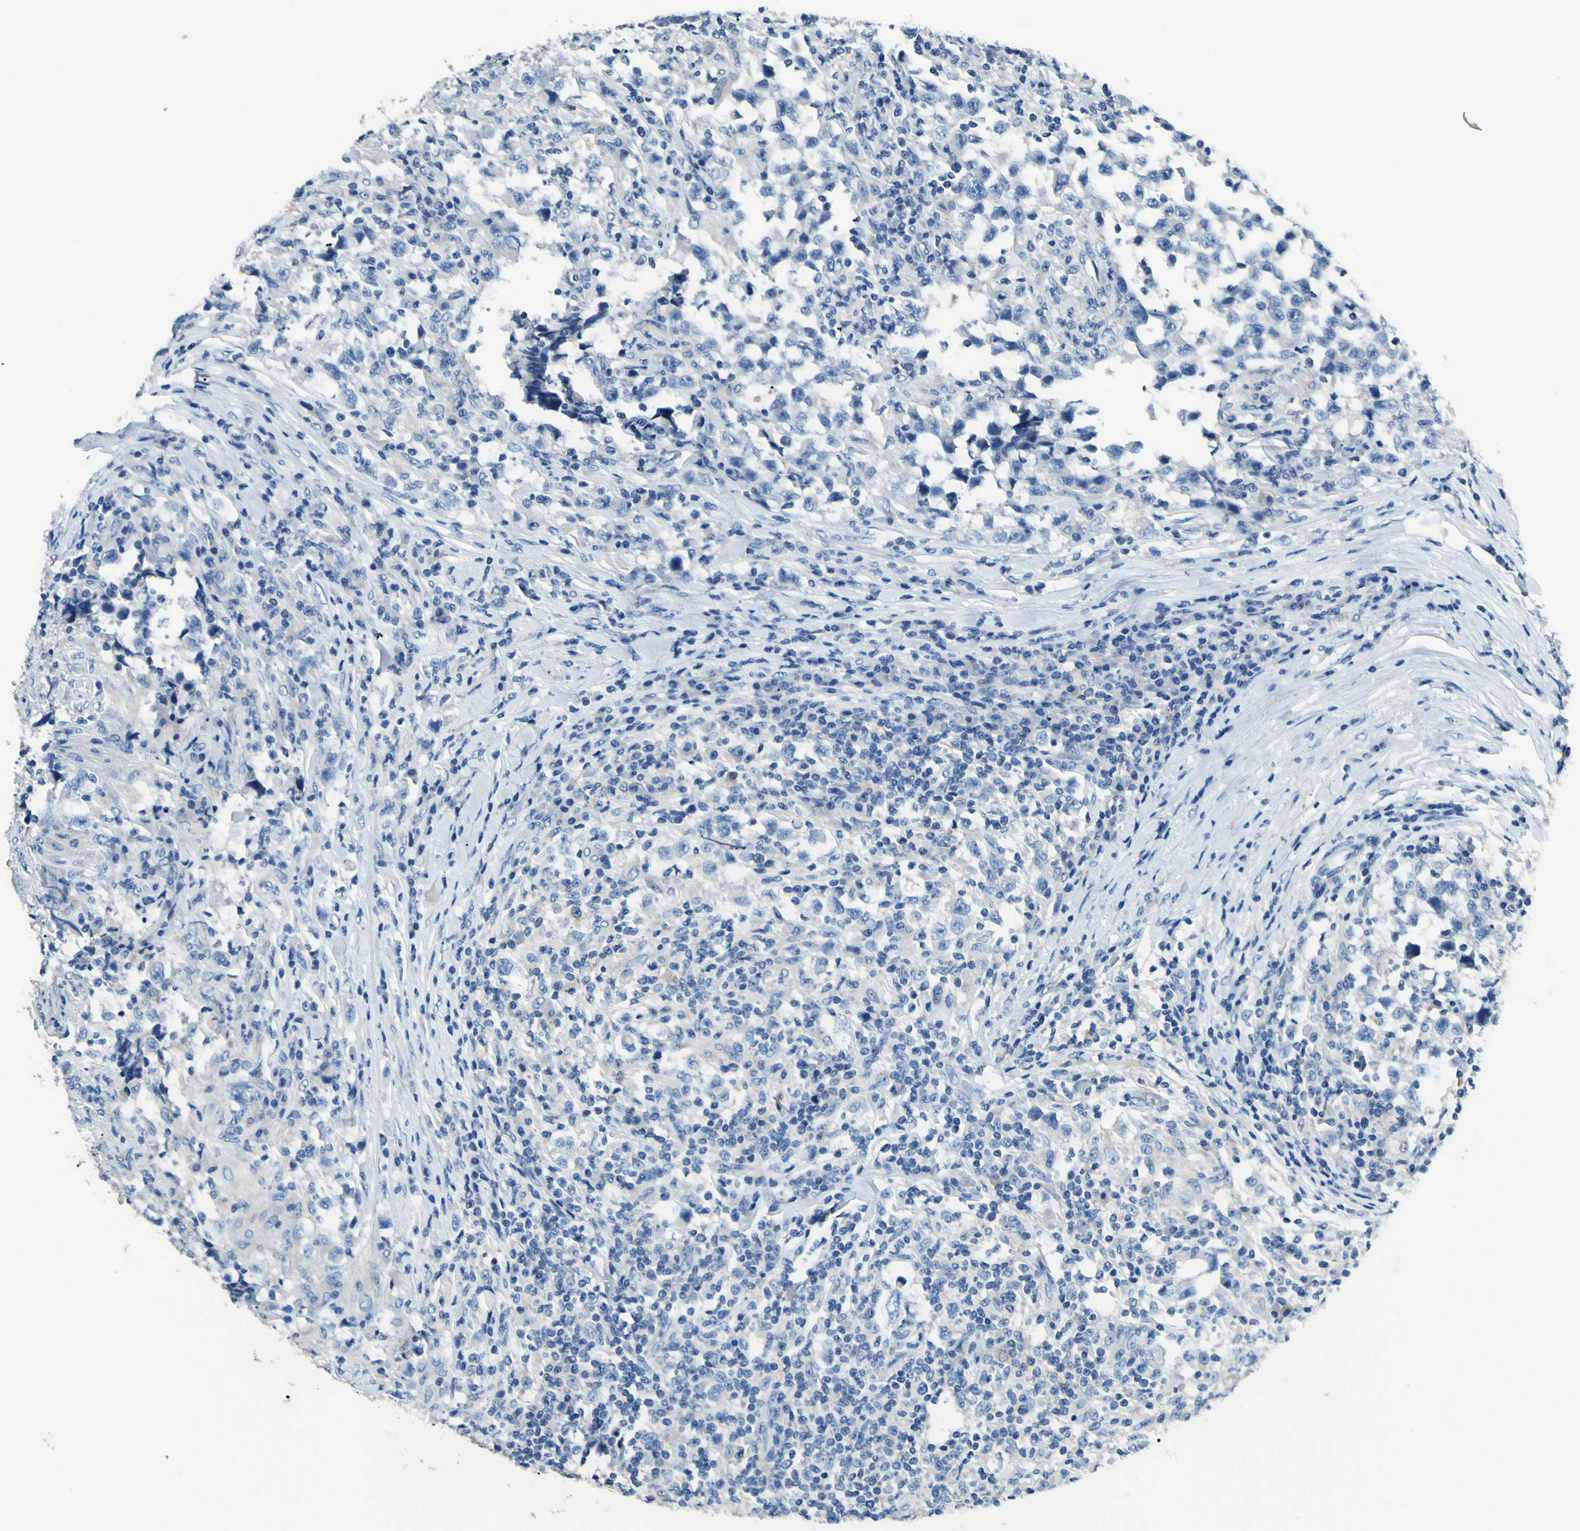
{"staining": {"intensity": "negative", "quantity": "none", "location": "none"}, "tissue": "testis cancer", "cell_type": "Tumor cells", "image_type": "cancer", "snomed": [{"axis": "morphology", "description": "Carcinoma, Embryonal, NOS"}, {"axis": "topography", "description": "Testis"}], "caption": "There is no significant expression in tumor cells of embryonal carcinoma (testis).", "gene": "CDH10", "patient": {"sex": "male", "age": 21}}